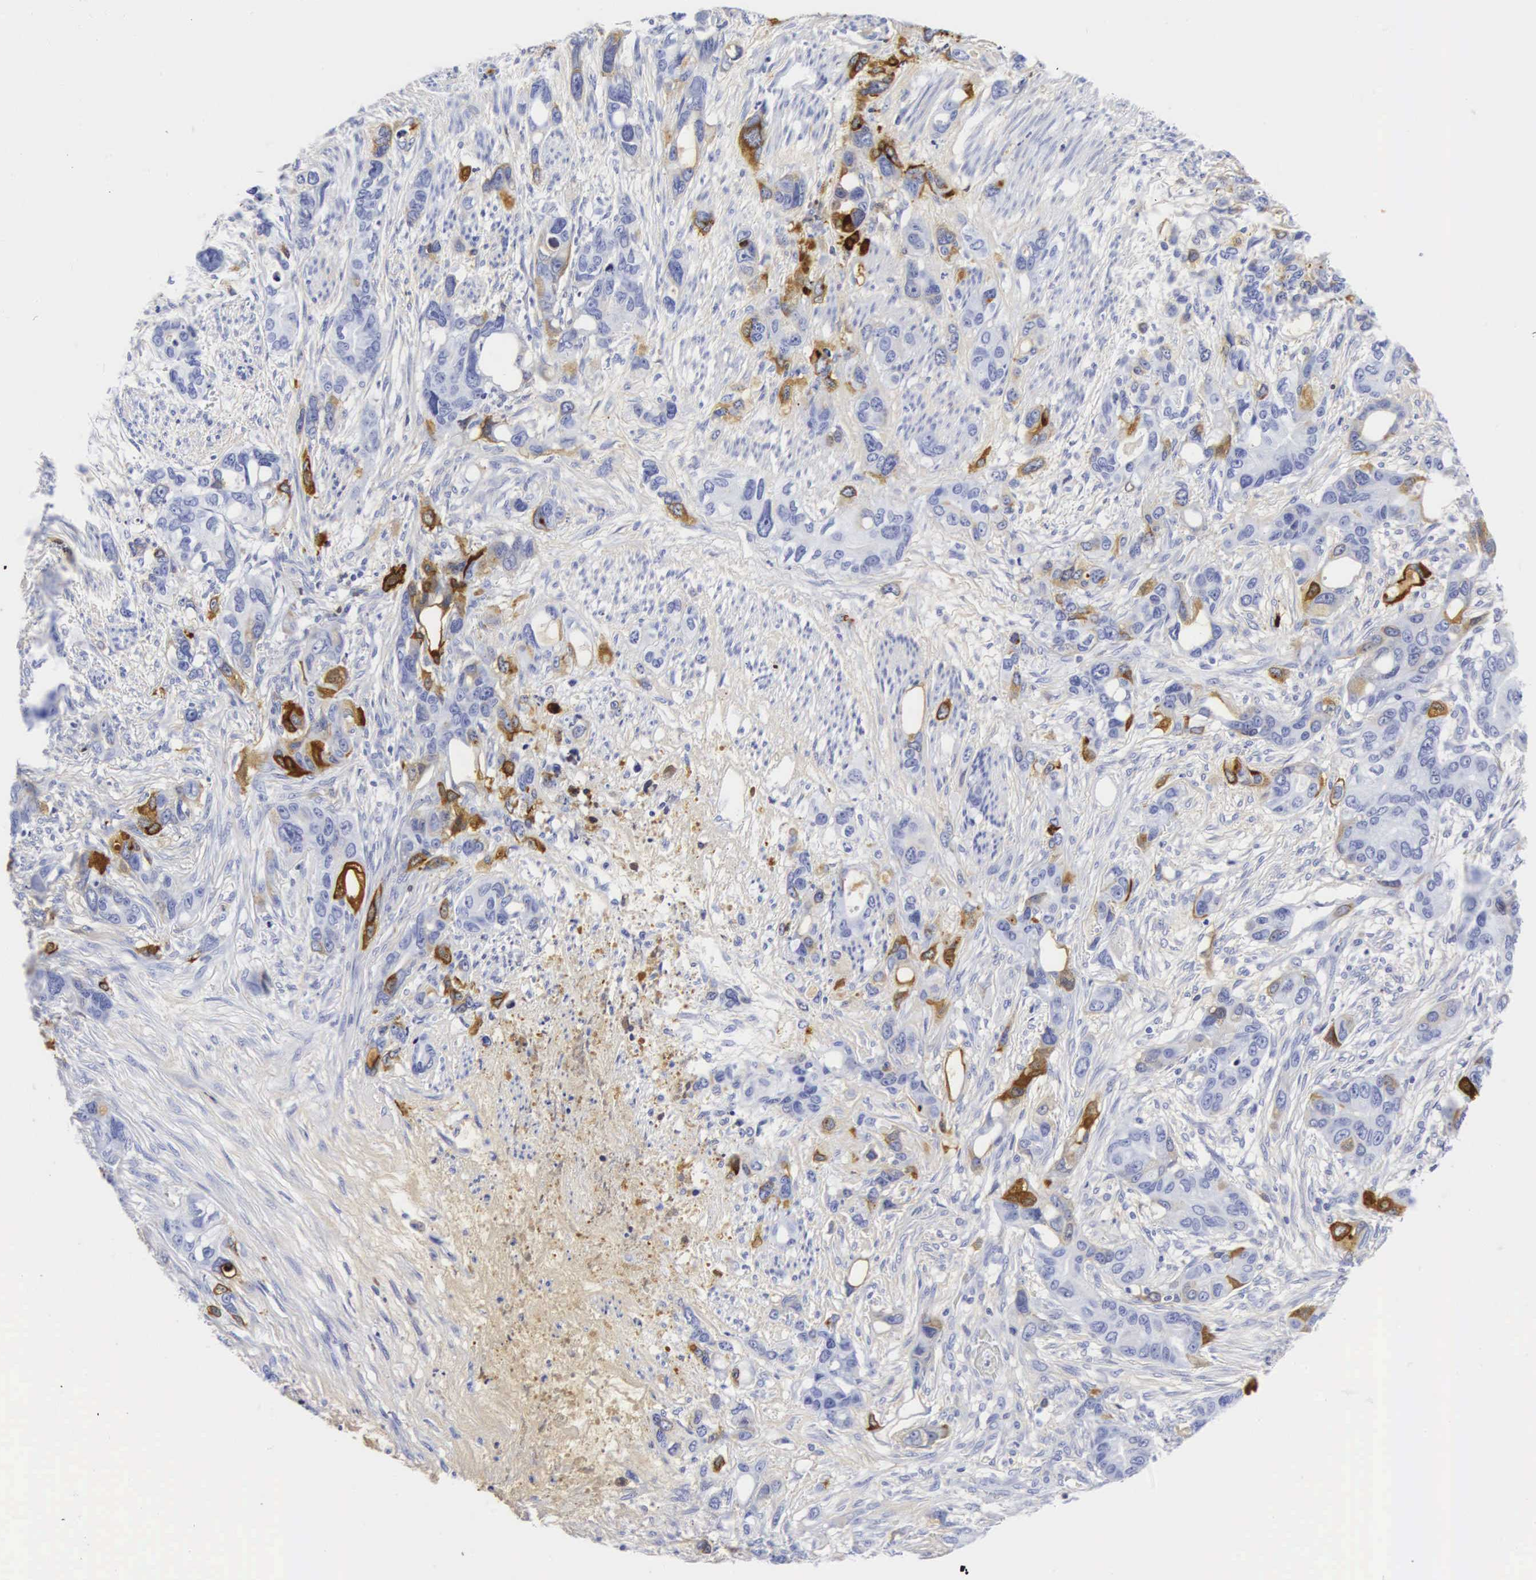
{"staining": {"intensity": "moderate", "quantity": "<25%", "location": "cytoplasmic/membranous"}, "tissue": "stomach cancer", "cell_type": "Tumor cells", "image_type": "cancer", "snomed": [{"axis": "morphology", "description": "Adenocarcinoma, NOS"}, {"axis": "topography", "description": "Stomach, upper"}], "caption": "The image displays staining of stomach adenocarcinoma, revealing moderate cytoplasmic/membranous protein staining (brown color) within tumor cells. Nuclei are stained in blue.", "gene": "CGB3", "patient": {"sex": "male", "age": 47}}